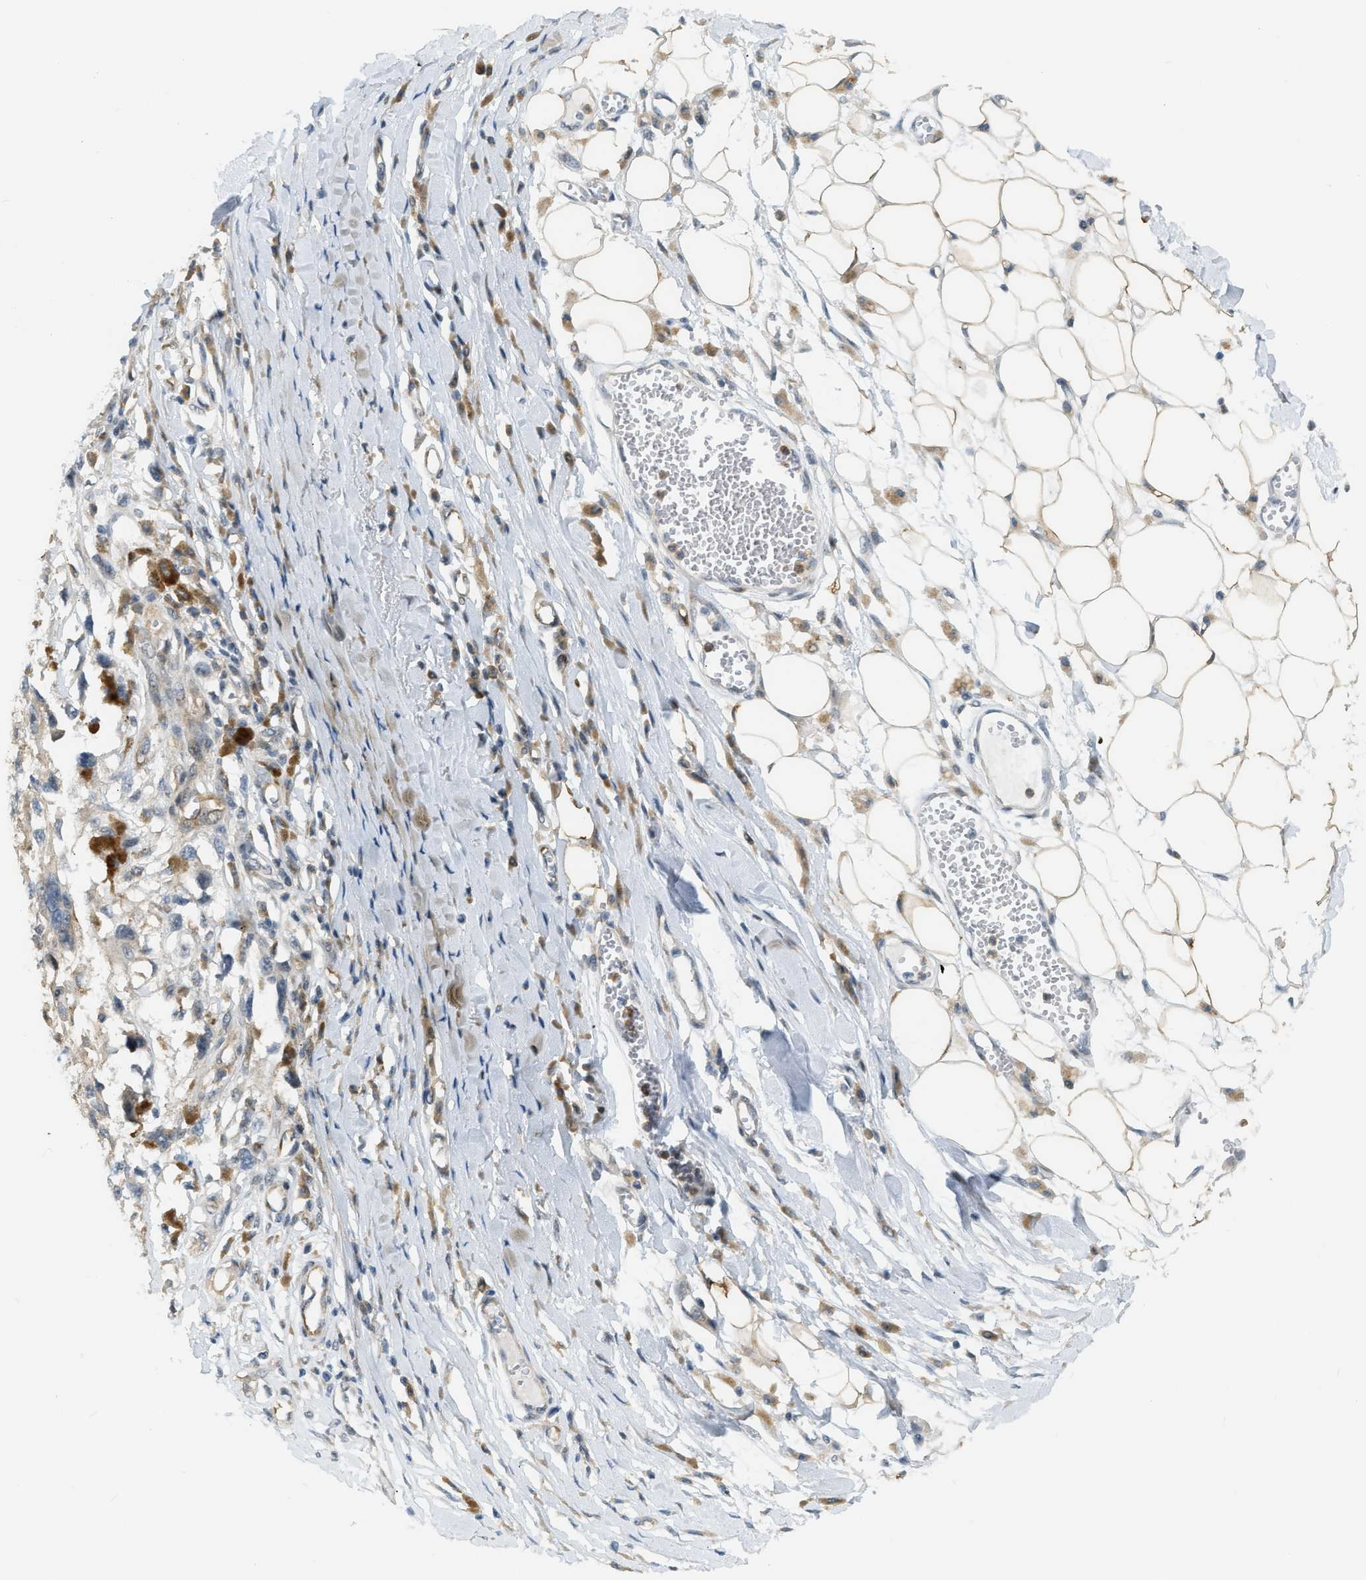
{"staining": {"intensity": "negative", "quantity": "none", "location": "none"}, "tissue": "melanoma", "cell_type": "Tumor cells", "image_type": "cancer", "snomed": [{"axis": "morphology", "description": "Malignant melanoma, Metastatic site"}, {"axis": "topography", "description": "Lymph node"}], "caption": "A photomicrograph of human melanoma is negative for staining in tumor cells.", "gene": "ZNF408", "patient": {"sex": "male", "age": 59}}